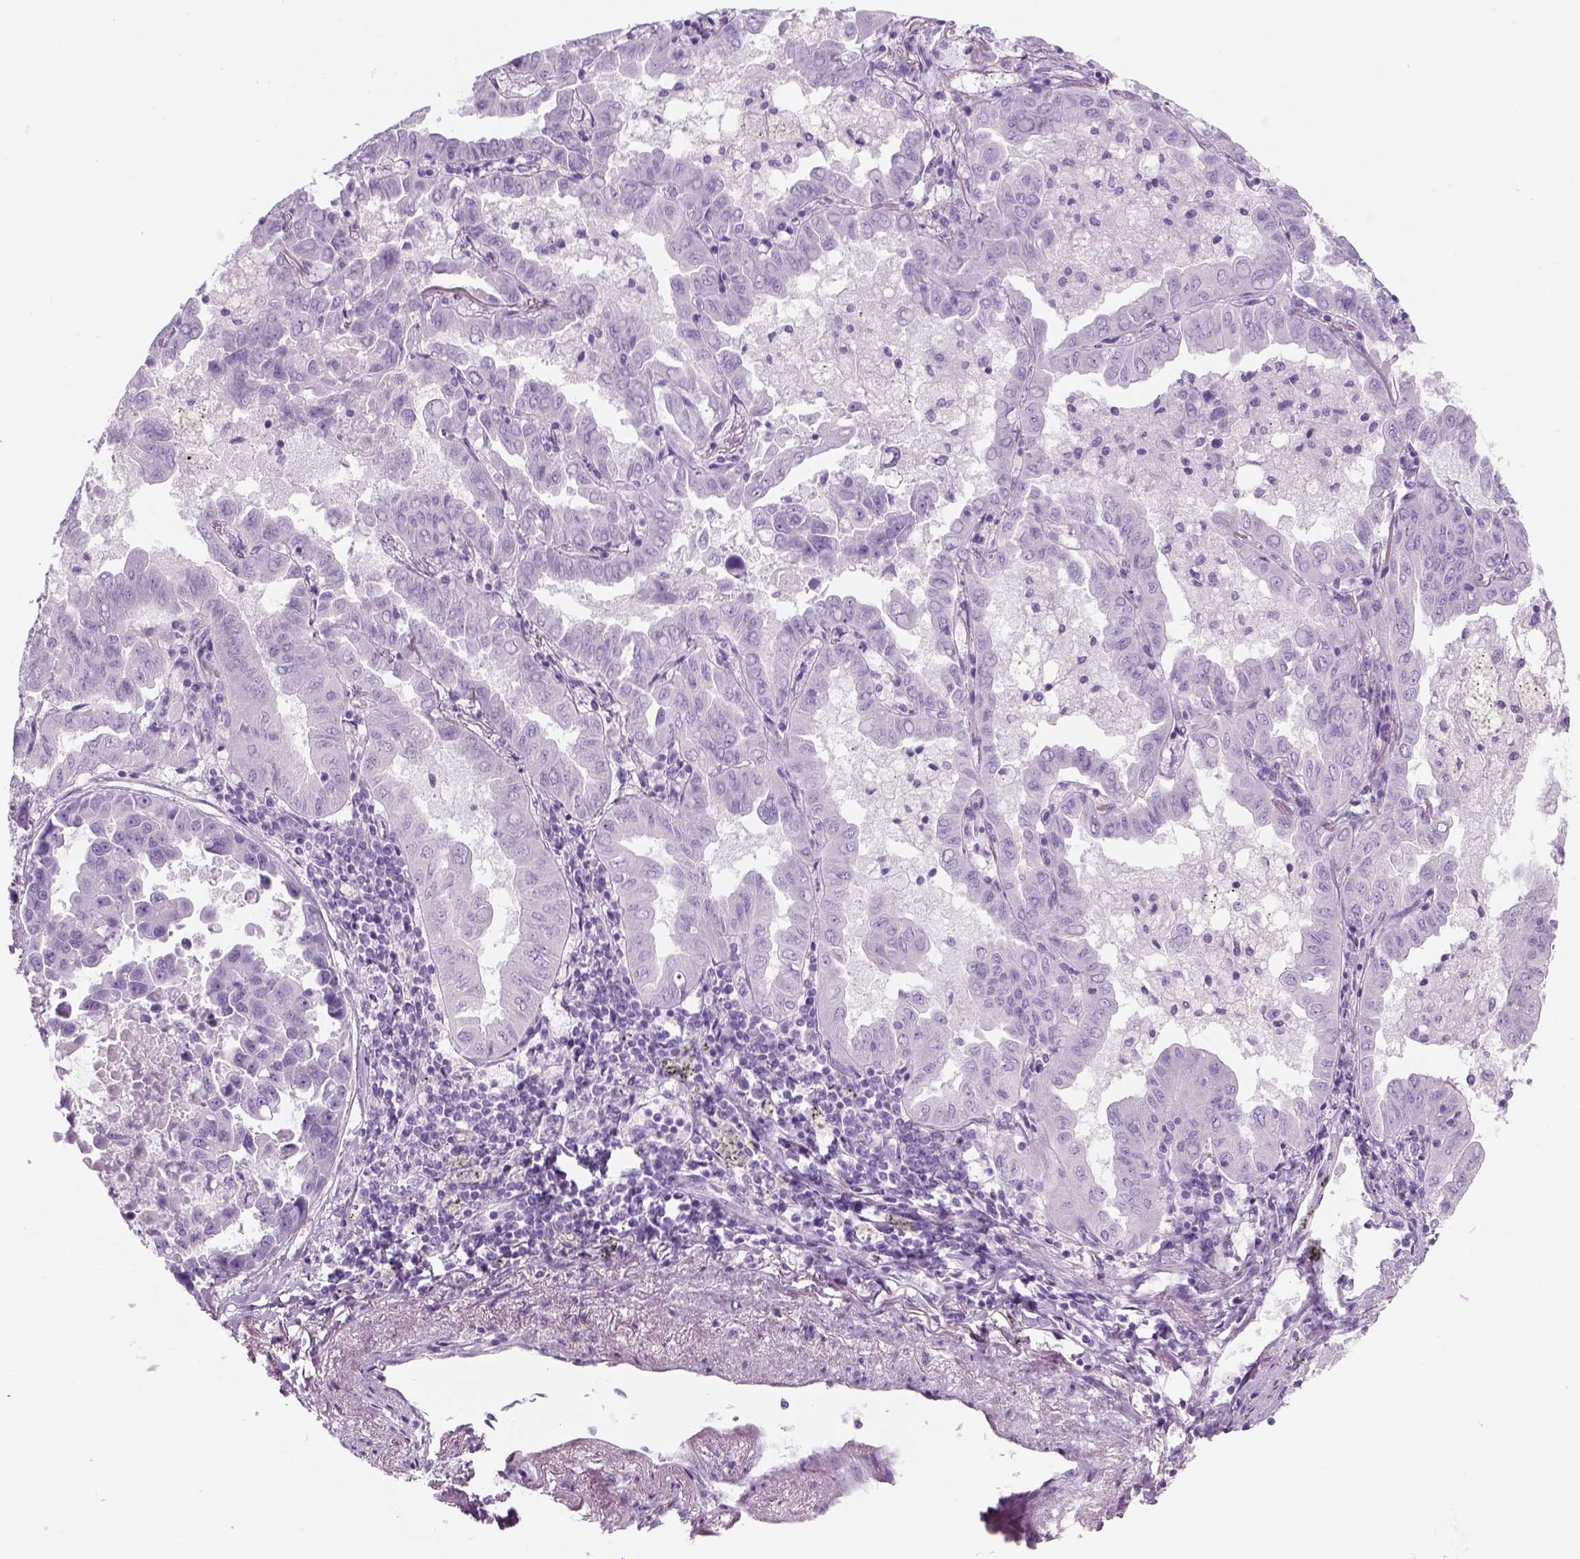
{"staining": {"intensity": "negative", "quantity": "none", "location": "none"}, "tissue": "lung cancer", "cell_type": "Tumor cells", "image_type": "cancer", "snomed": [{"axis": "morphology", "description": "Adenocarcinoma, NOS"}, {"axis": "topography", "description": "Lung"}], "caption": "IHC photomicrograph of neoplastic tissue: human adenocarcinoma (lung) stained with DAB (3,3'-diaminobenzidine) demonstrates no significant protein expression in tumor cells.", "gene": "KRTAP11-1", "patient": {"sex": "male", "age": 64}}